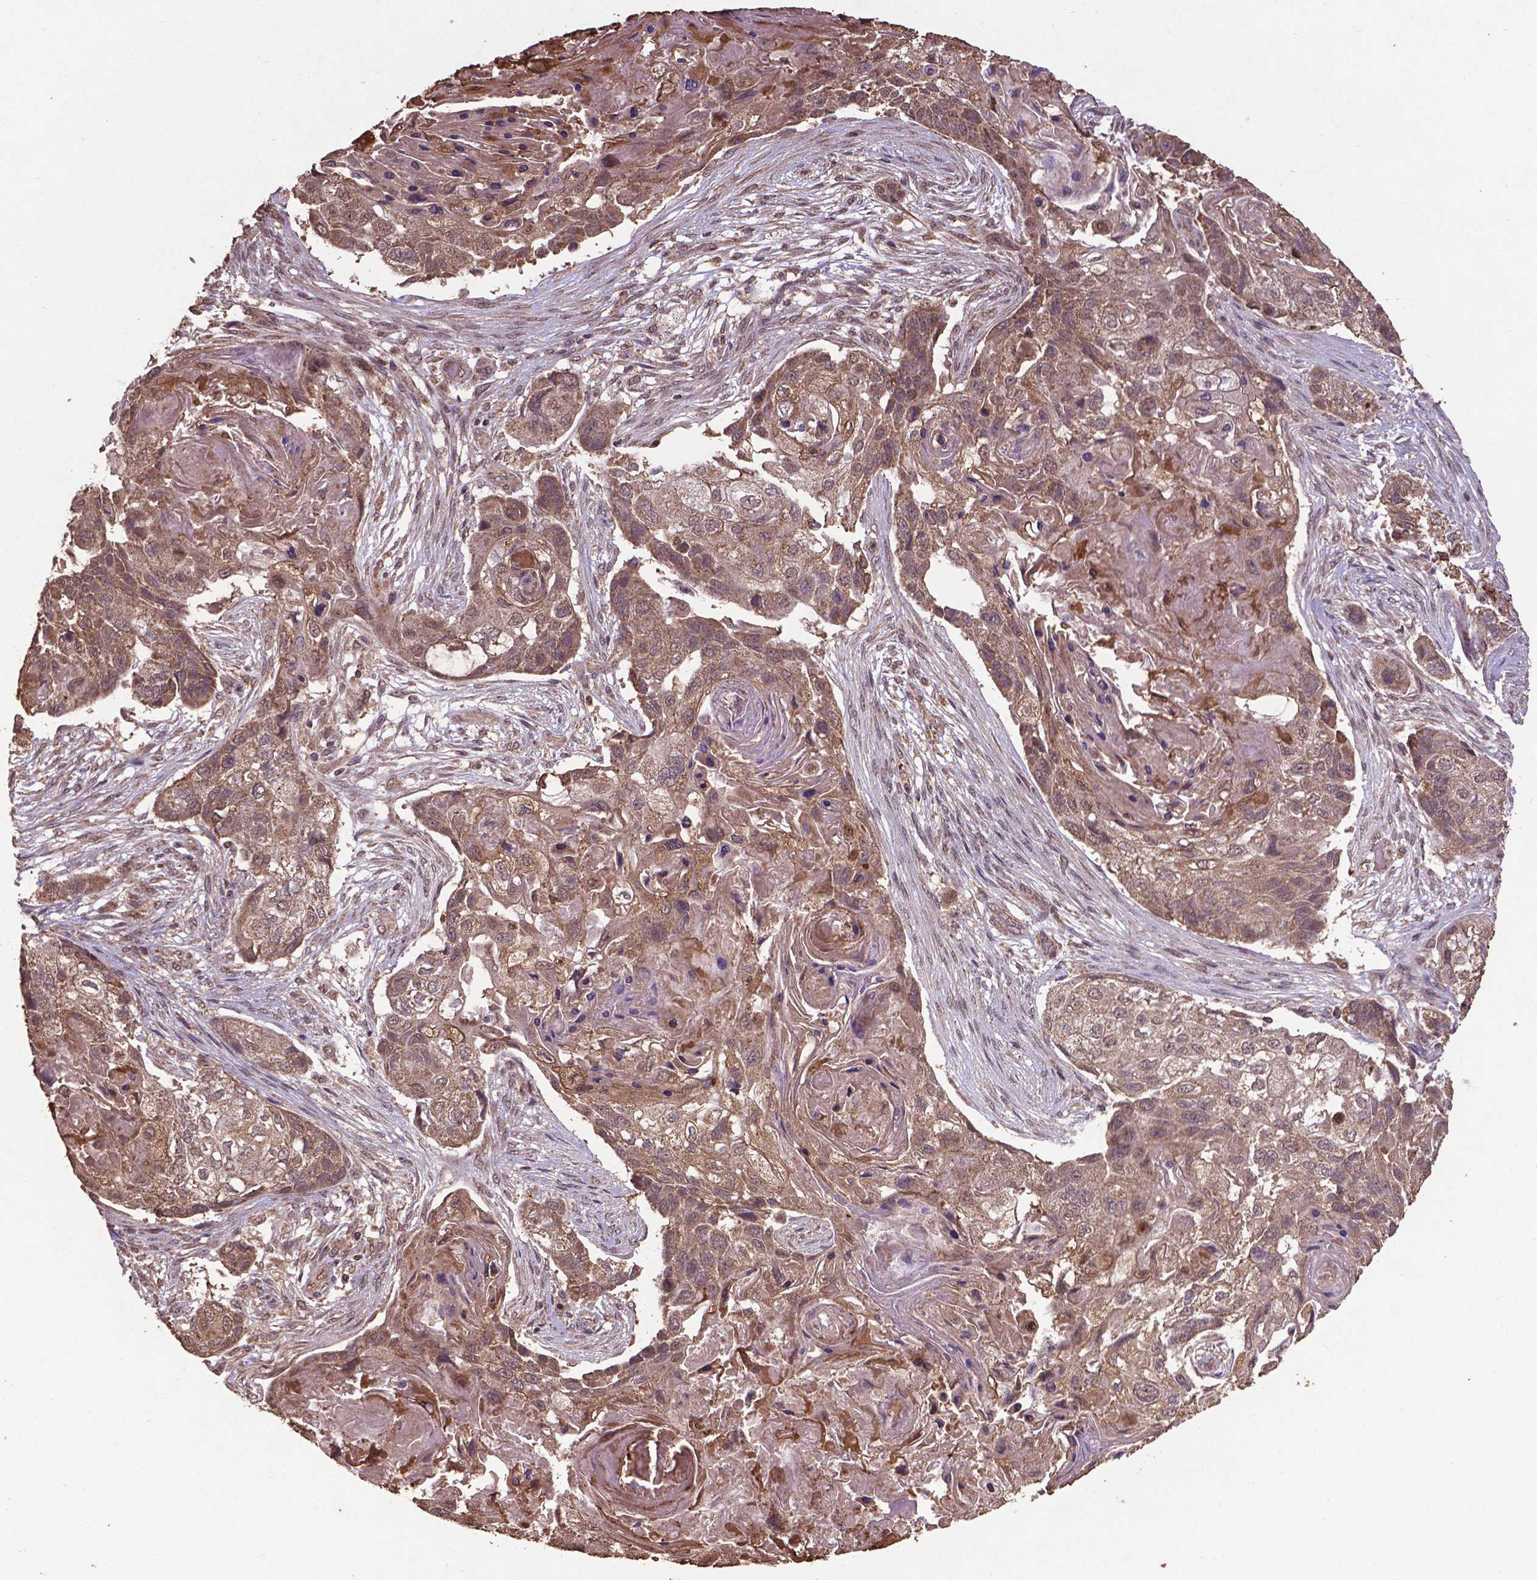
{"staining": {"intensity": "moderate", "quantity": ">75%", "location": "cytoplasmic/membranous,nuclear"}, "tissue": "lung cancer", "cell_type": "Tumor cells", "image_type": "cancer", "snomed": [{"axis": "morphology", "description": "Squamous cell carcinoma, NOS"}, {"axis": "topography", "description": "Lung"}], "caption": "Lung cancer (squamous cell carcinoma) stained with immunohistochemistry (IHC) displays moderate cytoplasmic/membranous and nuclear expression in about >75% of tumor cells.", "gene": "DCAF1", "patient": {"sex": "male", "age": 69}}